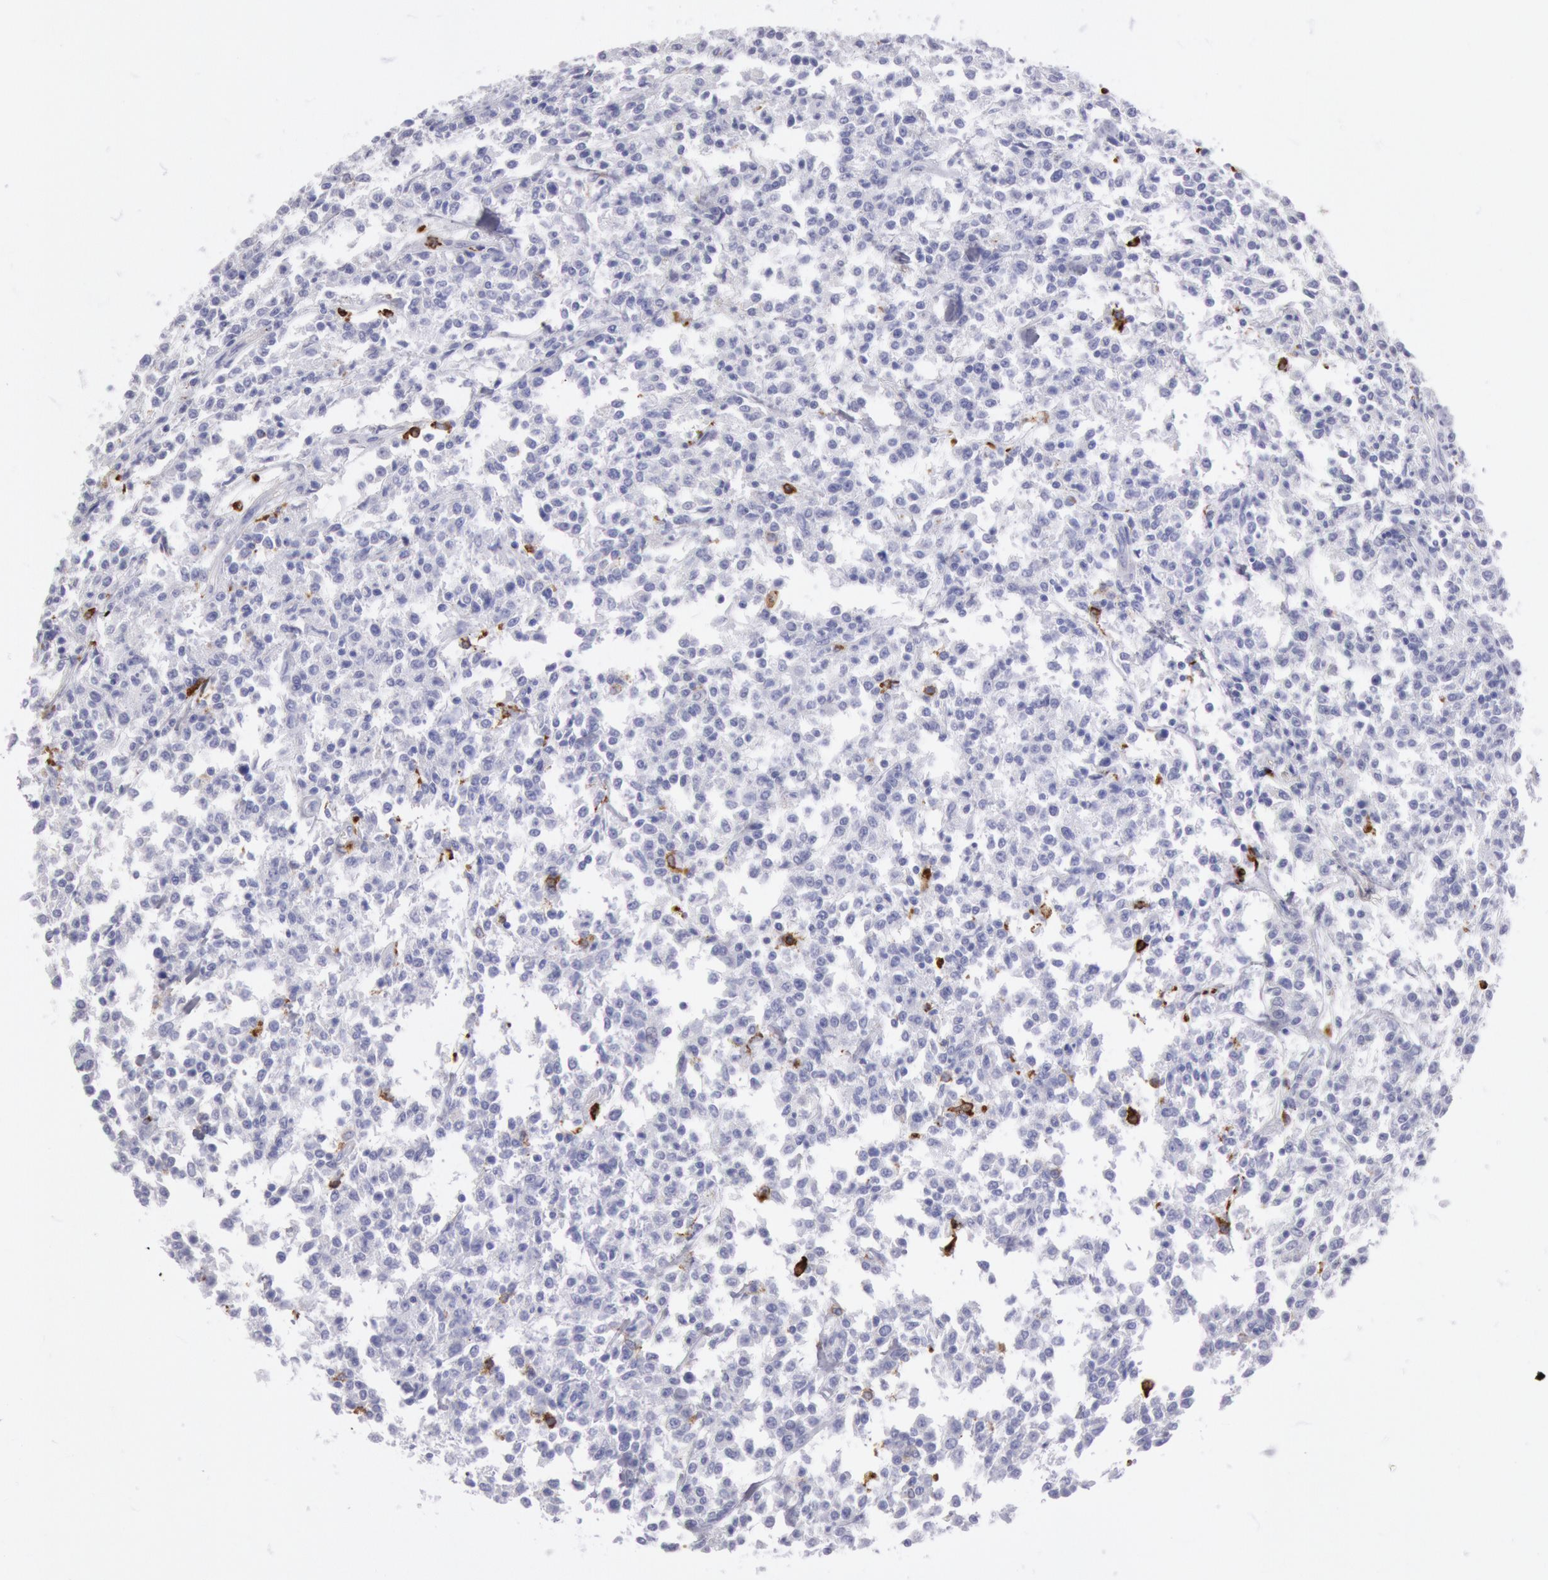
{"staining": {"intensity": "negative", "quantity": "none", "location": "none"}, "tissue": "lymphoma", "cell_type": "Tumor cells", "image_type": "cancer", "snomed": [{"axis": "morphology", "description": "Malignant lymphoma, non-Hodgkin's type, Low grade"}, {"axis": "topography", "description": "Small intestine"}], "caption": "Tumor cells are negative for protein expression in human low-grade malignant lymphoma, non-Hodgkin's type.", "gene": "FCN1", "patient": {"sex": "female", "age": 59}}